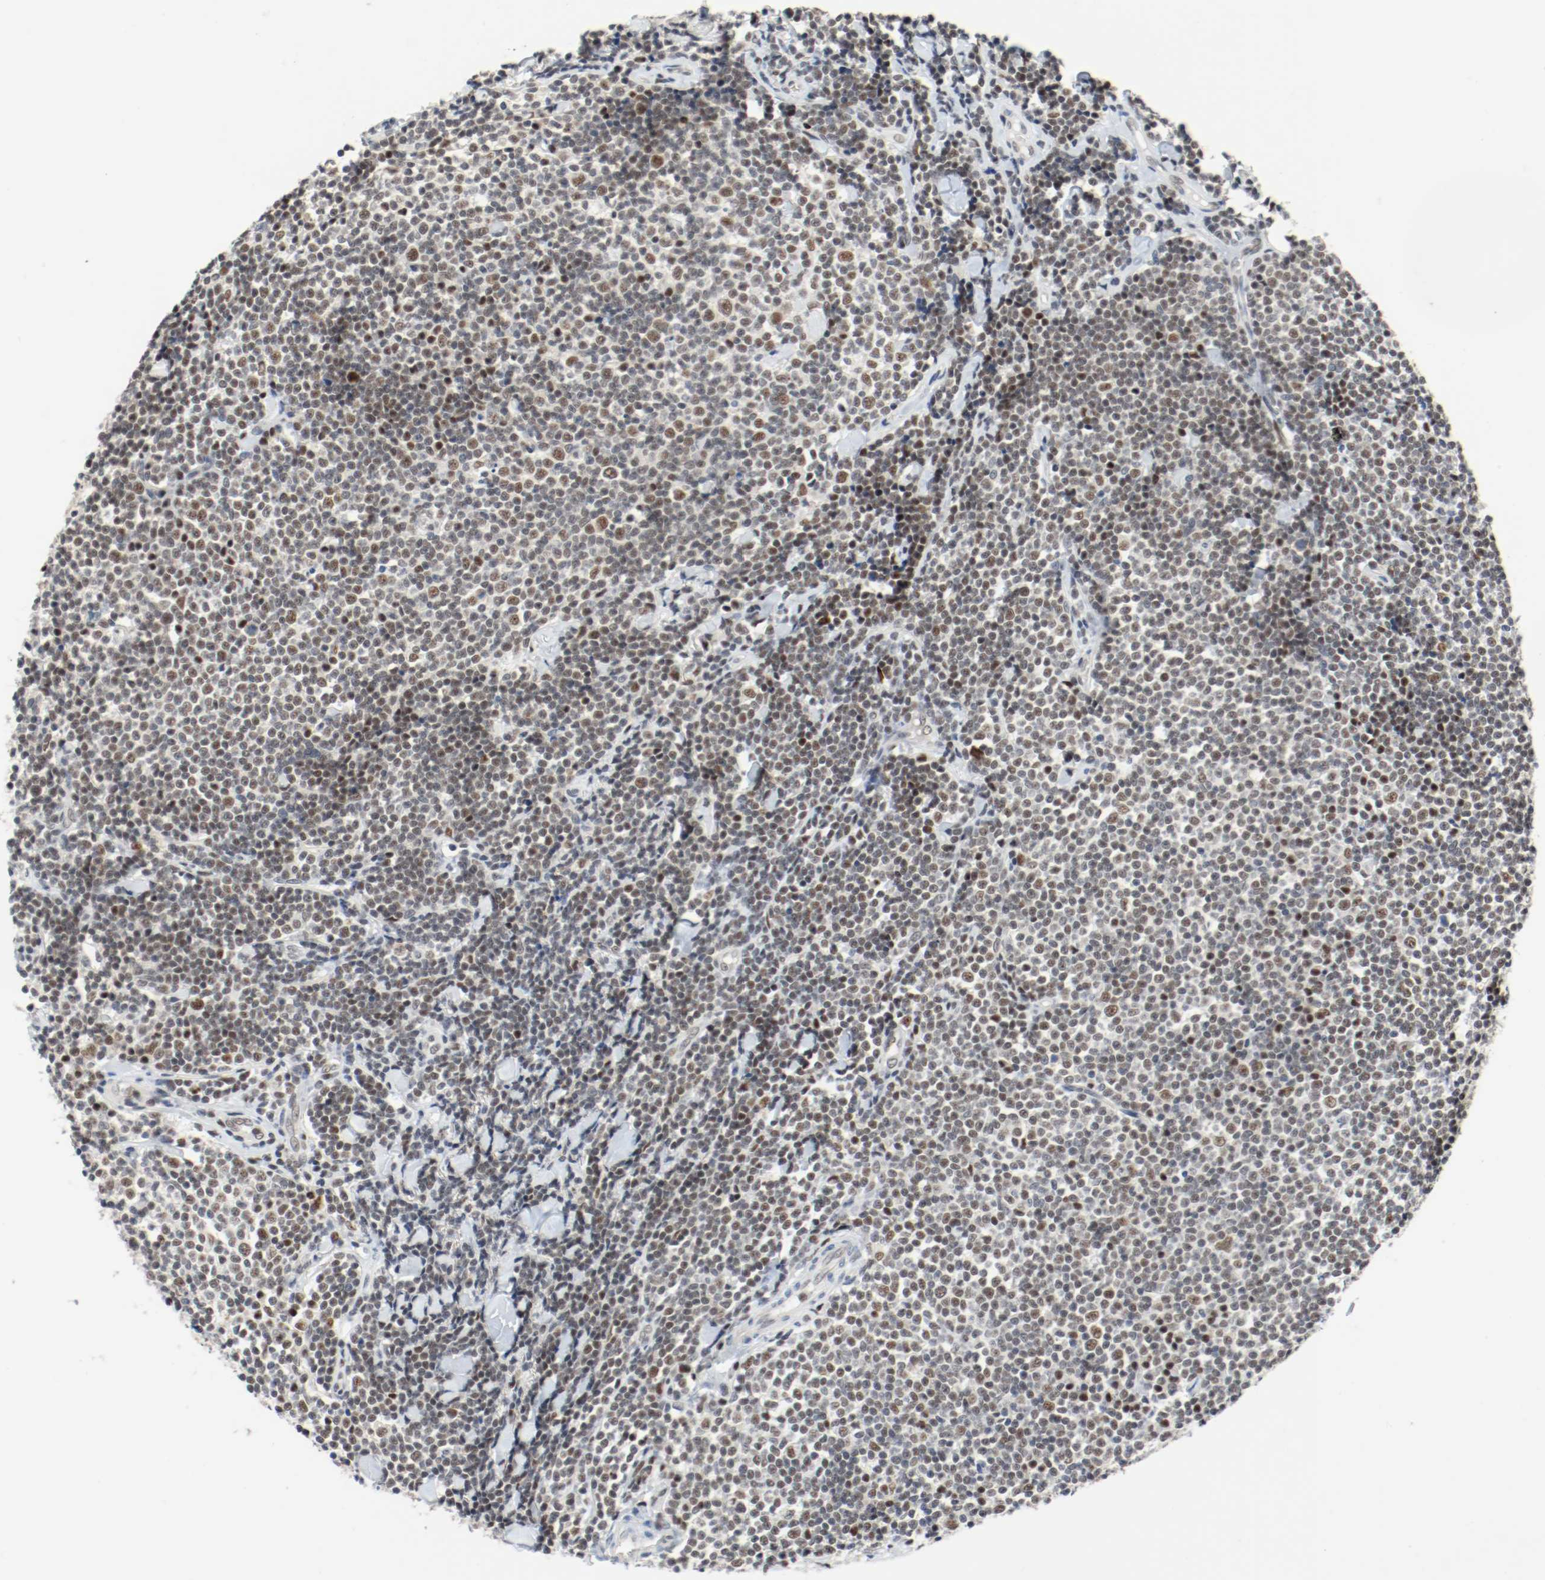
{"staining": {"intensity": "moderate", "quantity": ">75%", "location": "nuclear"}, "tissue": "lymphoma", "cell_type": "Tumor cells", "image_type": "cancer", "snomed": [{"axis": "morphology", "description": "Malignant lymphoma, non-Hodgkin's type, Low grade"}, {"axis": "topography", "description": "Soft tissue"}], "caption": "Protein expression analysis of human malignant lymphoma, non-Hodgkin's type (low-grade) reveals moderate nuclear expression in about >75% of tumor cells.", "gene": "ASH1L", "patient": {"sex": "male", "age": 92}}